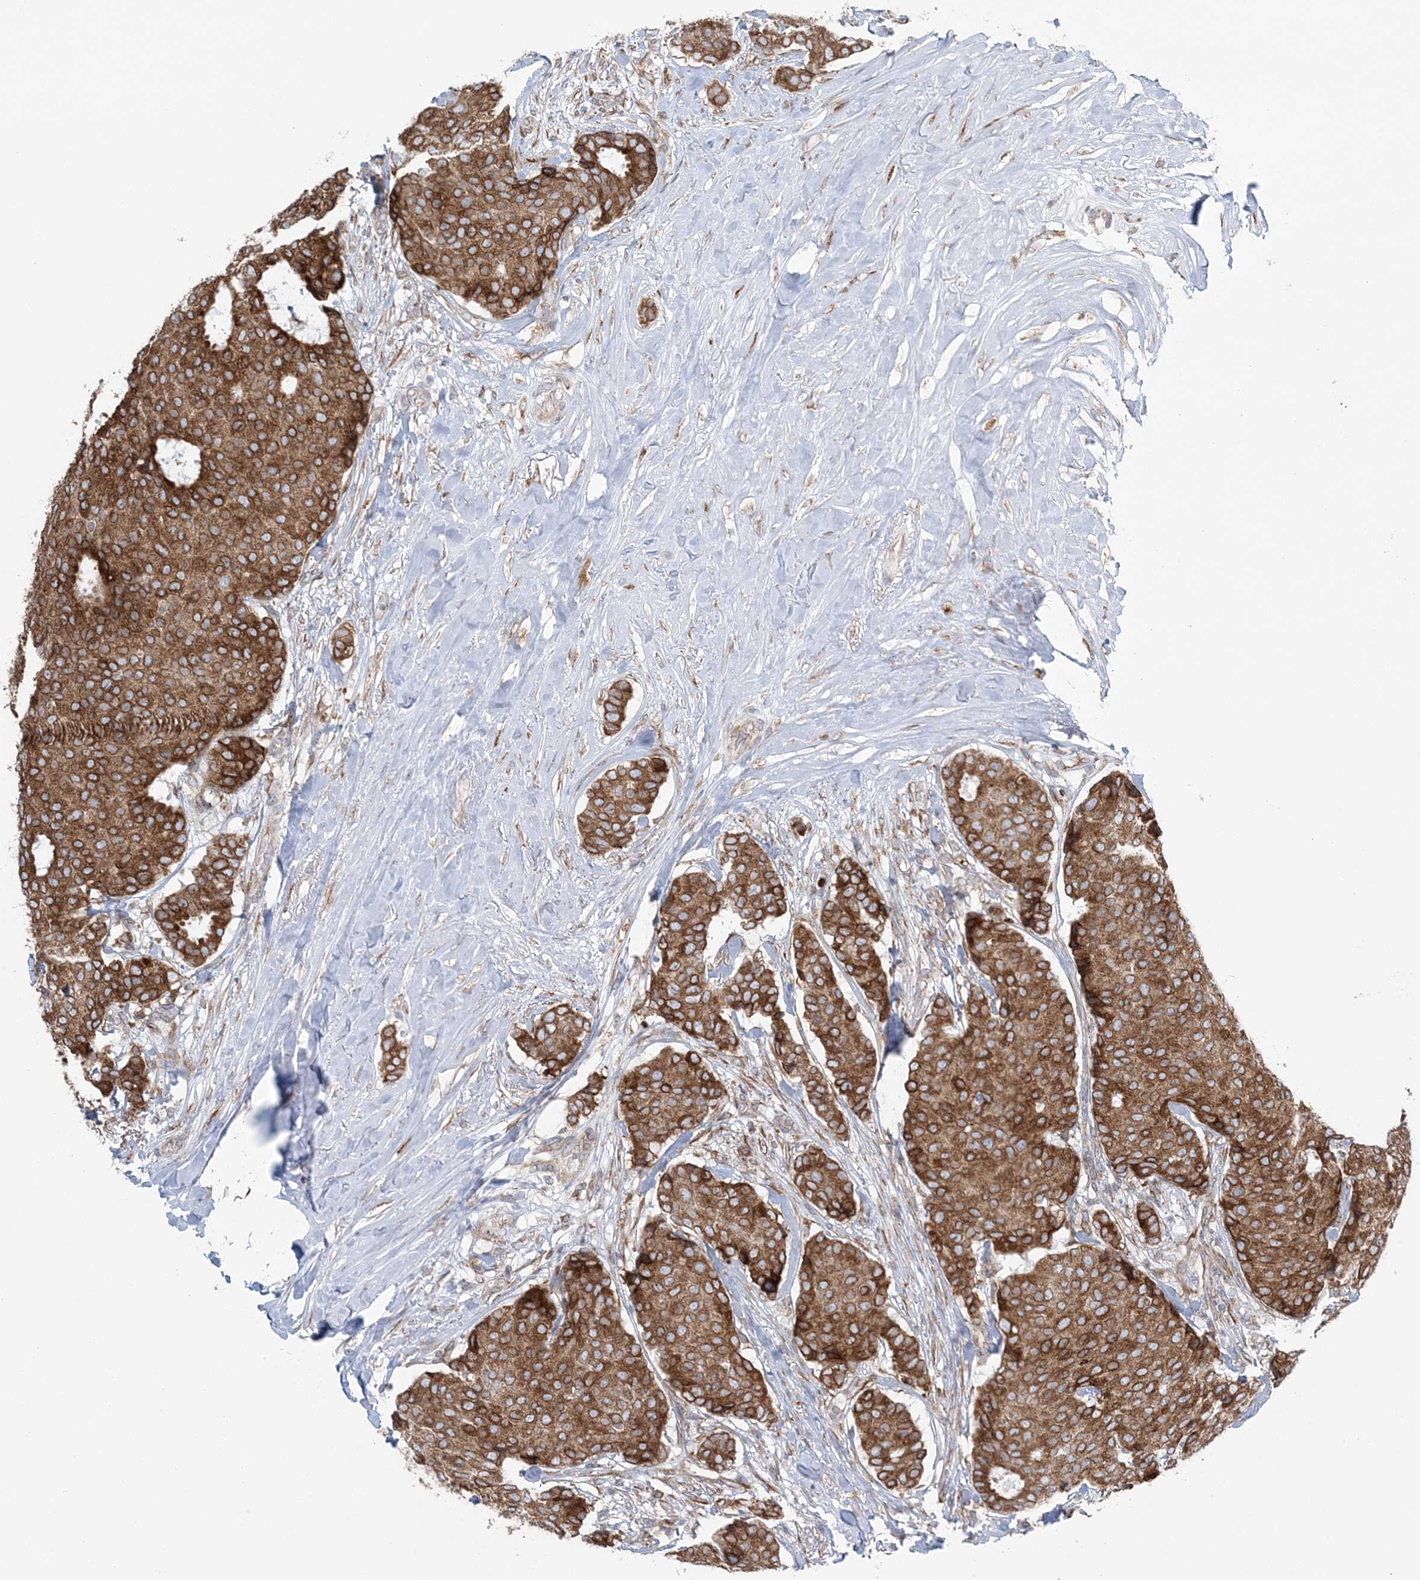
{"staining": {"intensity": "strong", "quantity": ">75%", "location": "cytoplasmic/membranous"}, "tissue": "breast cancer", "cell_type": "Tumor cells", "image_type": "cancer", "snomed": [{"axis": "morphology", "description": "Duct carcinoma"}, {"axis": "topography", "description": "Breast"}], "caption": "This histopathology image demonstrates IHC staining of human breast infiltrating ductal carcinoma, with high strong cytoplasmic/membranous staining in approximately >75% of tumor cells.", "gene": "TMED10", "patient": {"sex": "female", "age": 75}}